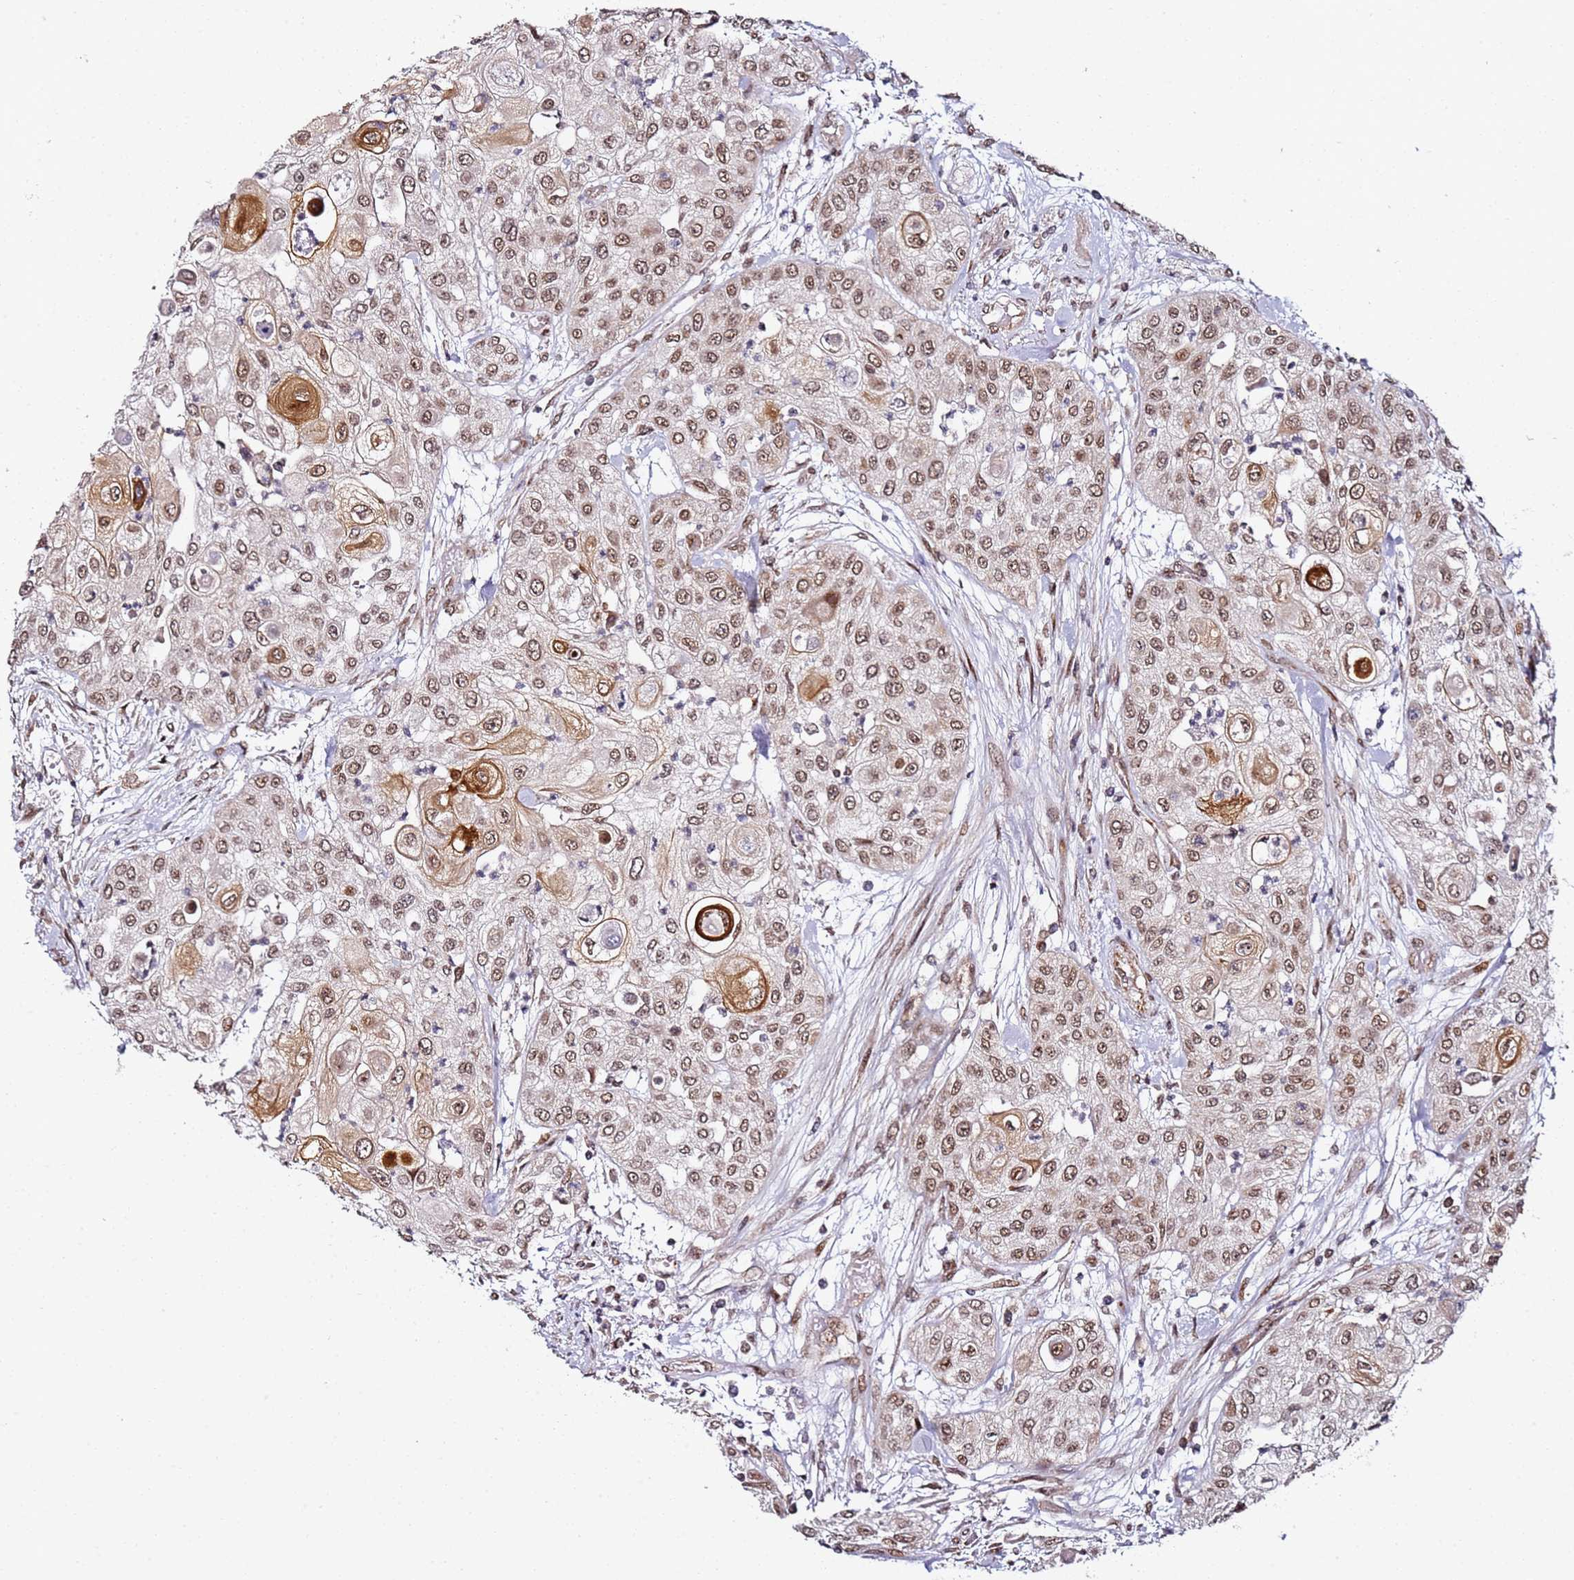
{"staining": {"intensity": "moderate", "quantity": ">75%", "location": "cytoplasmic/membranous,nuclear"}, "tissue": "urothelial cancer", "cell_type": "Tumor cells", "image_type": "cancer", "snomed": [{"axis": "morphology", "description": "Urothelial carcinoma, High grade"}, {"axis": "topography", "description": "Urinary bladder"}], "caption": "Protein analysis of urothelial carcinoma (high-grade) tissue reveals moderate cytoplasmic/membranous and nuclear expression in about >75% of tumor cells.", "gene": "TP53AIP1", "patient": {"sex": "female", "age": 79}}